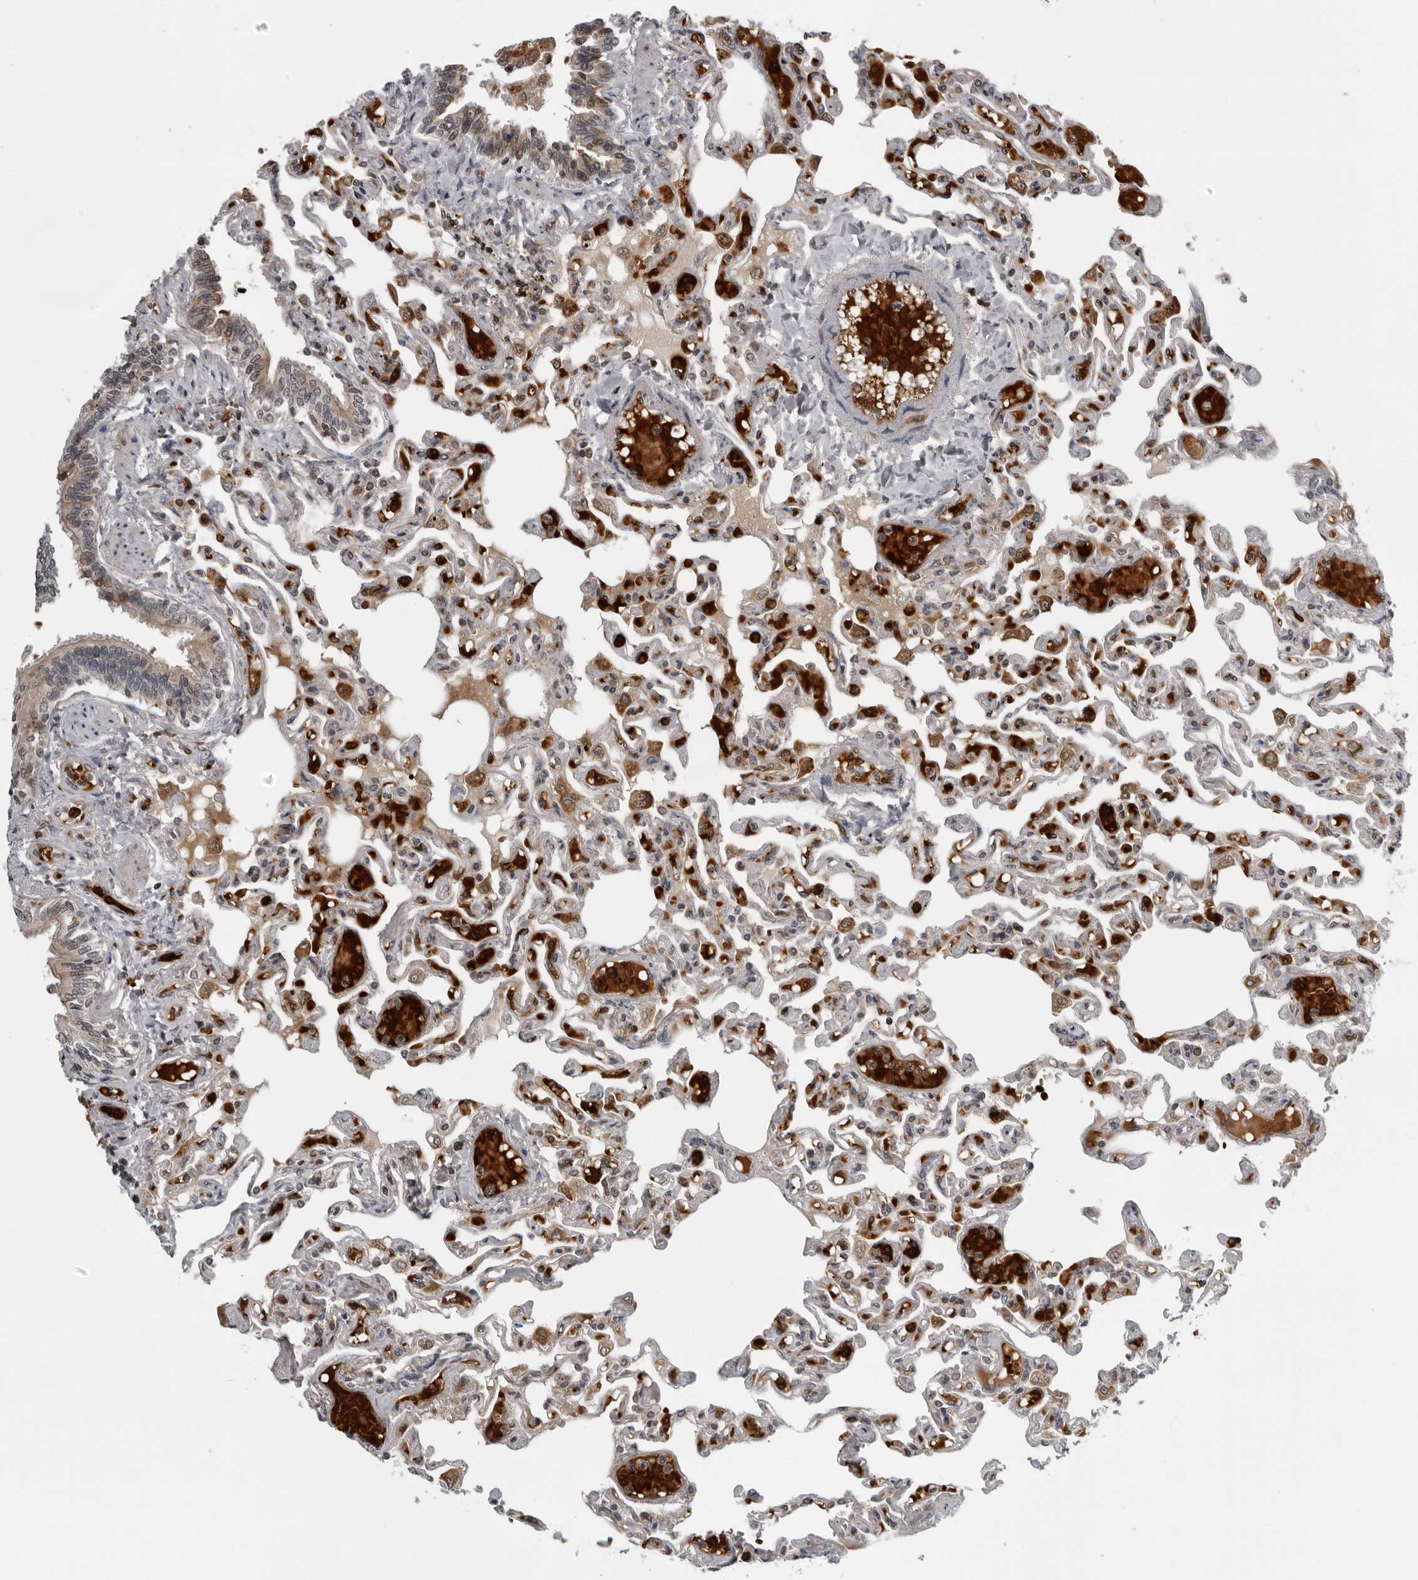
{"staining": {"intensity": "moderate", "quantity": "25%-75%", "location": "cytoplasmic/membranous,nuclear"}, "tissue": "lung", "cell_type": "Alveolar cells", "image_type": "normal", "snomed": [{"axis": "morphology", "description": "Normal tissue, NOS"}, {"axis": "topography", "description": "Lung"}], "caption": "Alveolar cells show medium levels of moderate cytoplasmic/membranous,nuclear expression in approximately 25%-75% of cells in normal human lung.", "gene": "THOP1", "patient": {"sex": "male", "age": 21}}